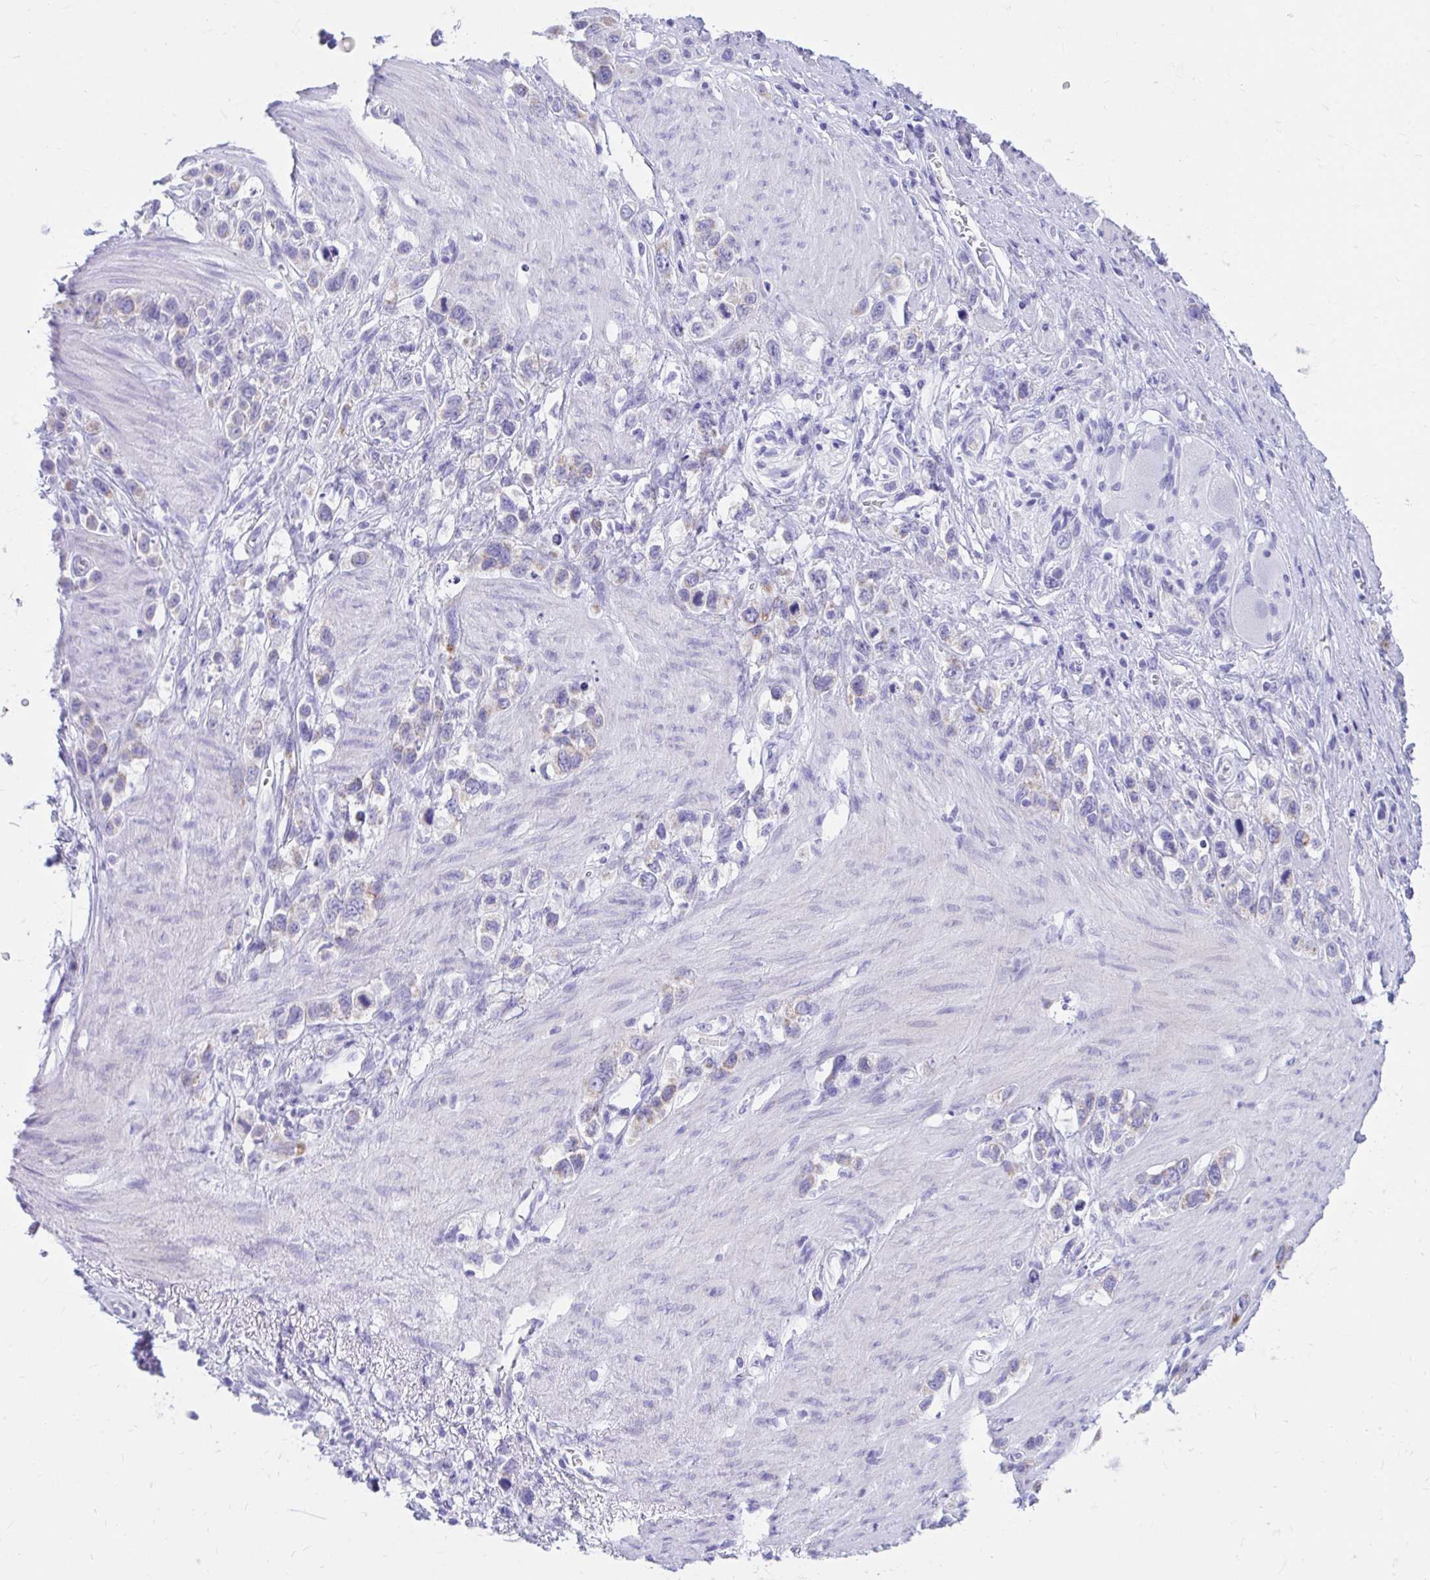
{"staining": {"intensity": "weak", "quantity": "<25%", "location": "cytoplasmic/membranous"}, "tissue": "stomach cancer", "cell_type": "Tumor cells", "image_type": "cancer", "snomed": [{"axis": "morphology", "description": "Adenocarcinoma, NOS"}, {"axis": "topography", "description": "Stomach"}], "caption": "This is an immunohistochemistry (IHC) photomicrograph of human stomach adenocarcinoma. There is no expression in tumor cells.", "gene": "SHISA8", "patient": {"sex": "female", "age": 65}}